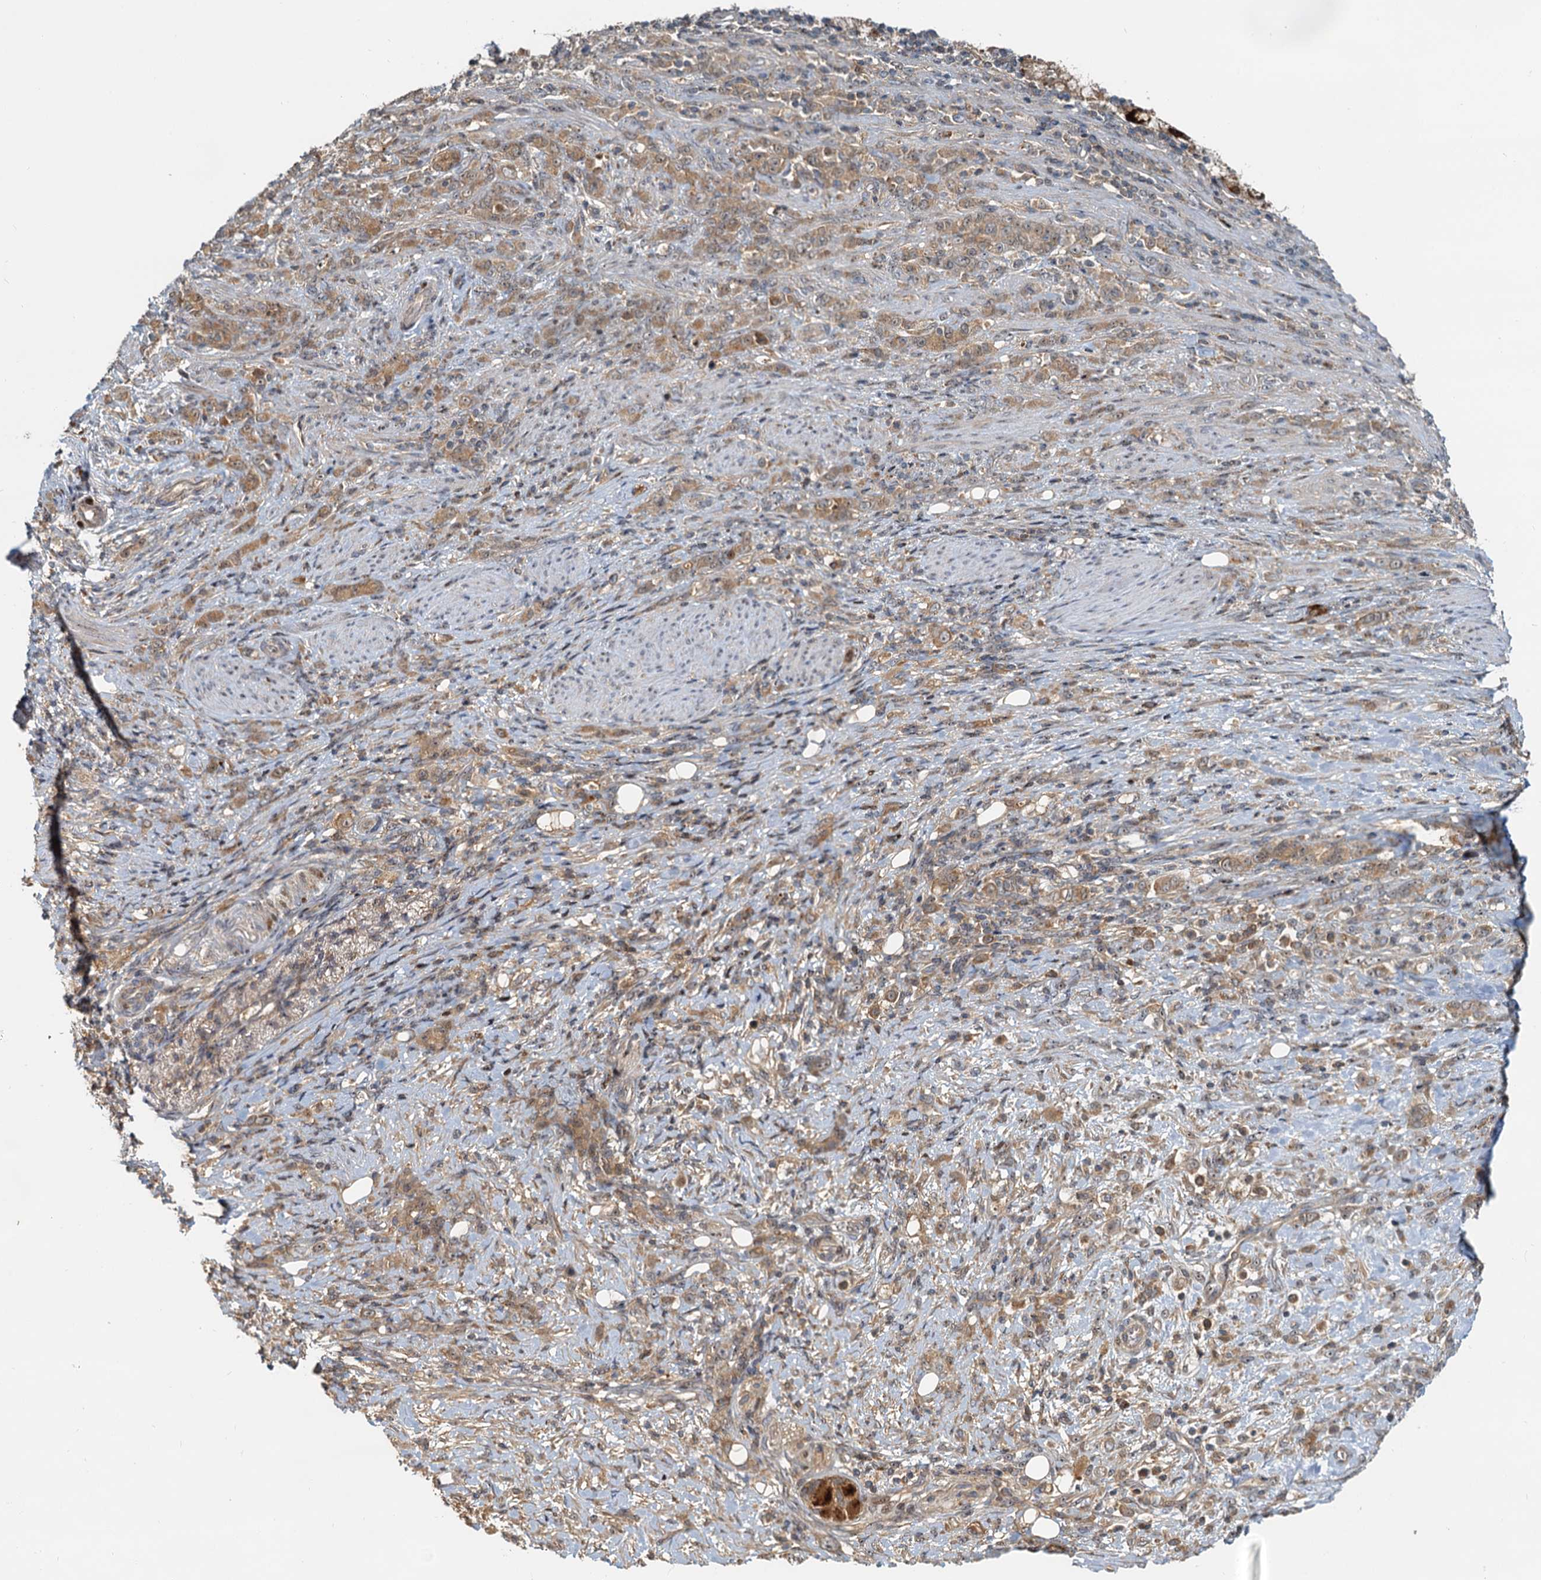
{"staining": {"intensity": "weak", "quantity": ">75%", "location": "cytoplasmic/membranous"}, "tissue": "stomach cancer", "cell_type": "Tumor cells", "image_type": "cancer", "snomed": [{"axis": "morphology", "description": "Adenocarcinoma, NOS"}, {"axis": "topography", "description": "Stomach"}], "caption": "Protein staining shows weak cytoplasmic/membranous expression in approximately >75% of tumor cells in stomach adenocarcinoma. (DAB = brown stain, brightfield microscopy at high magnification).", "gene": "TOLLIP", "patient": {"sex": "female", "age": 79}}